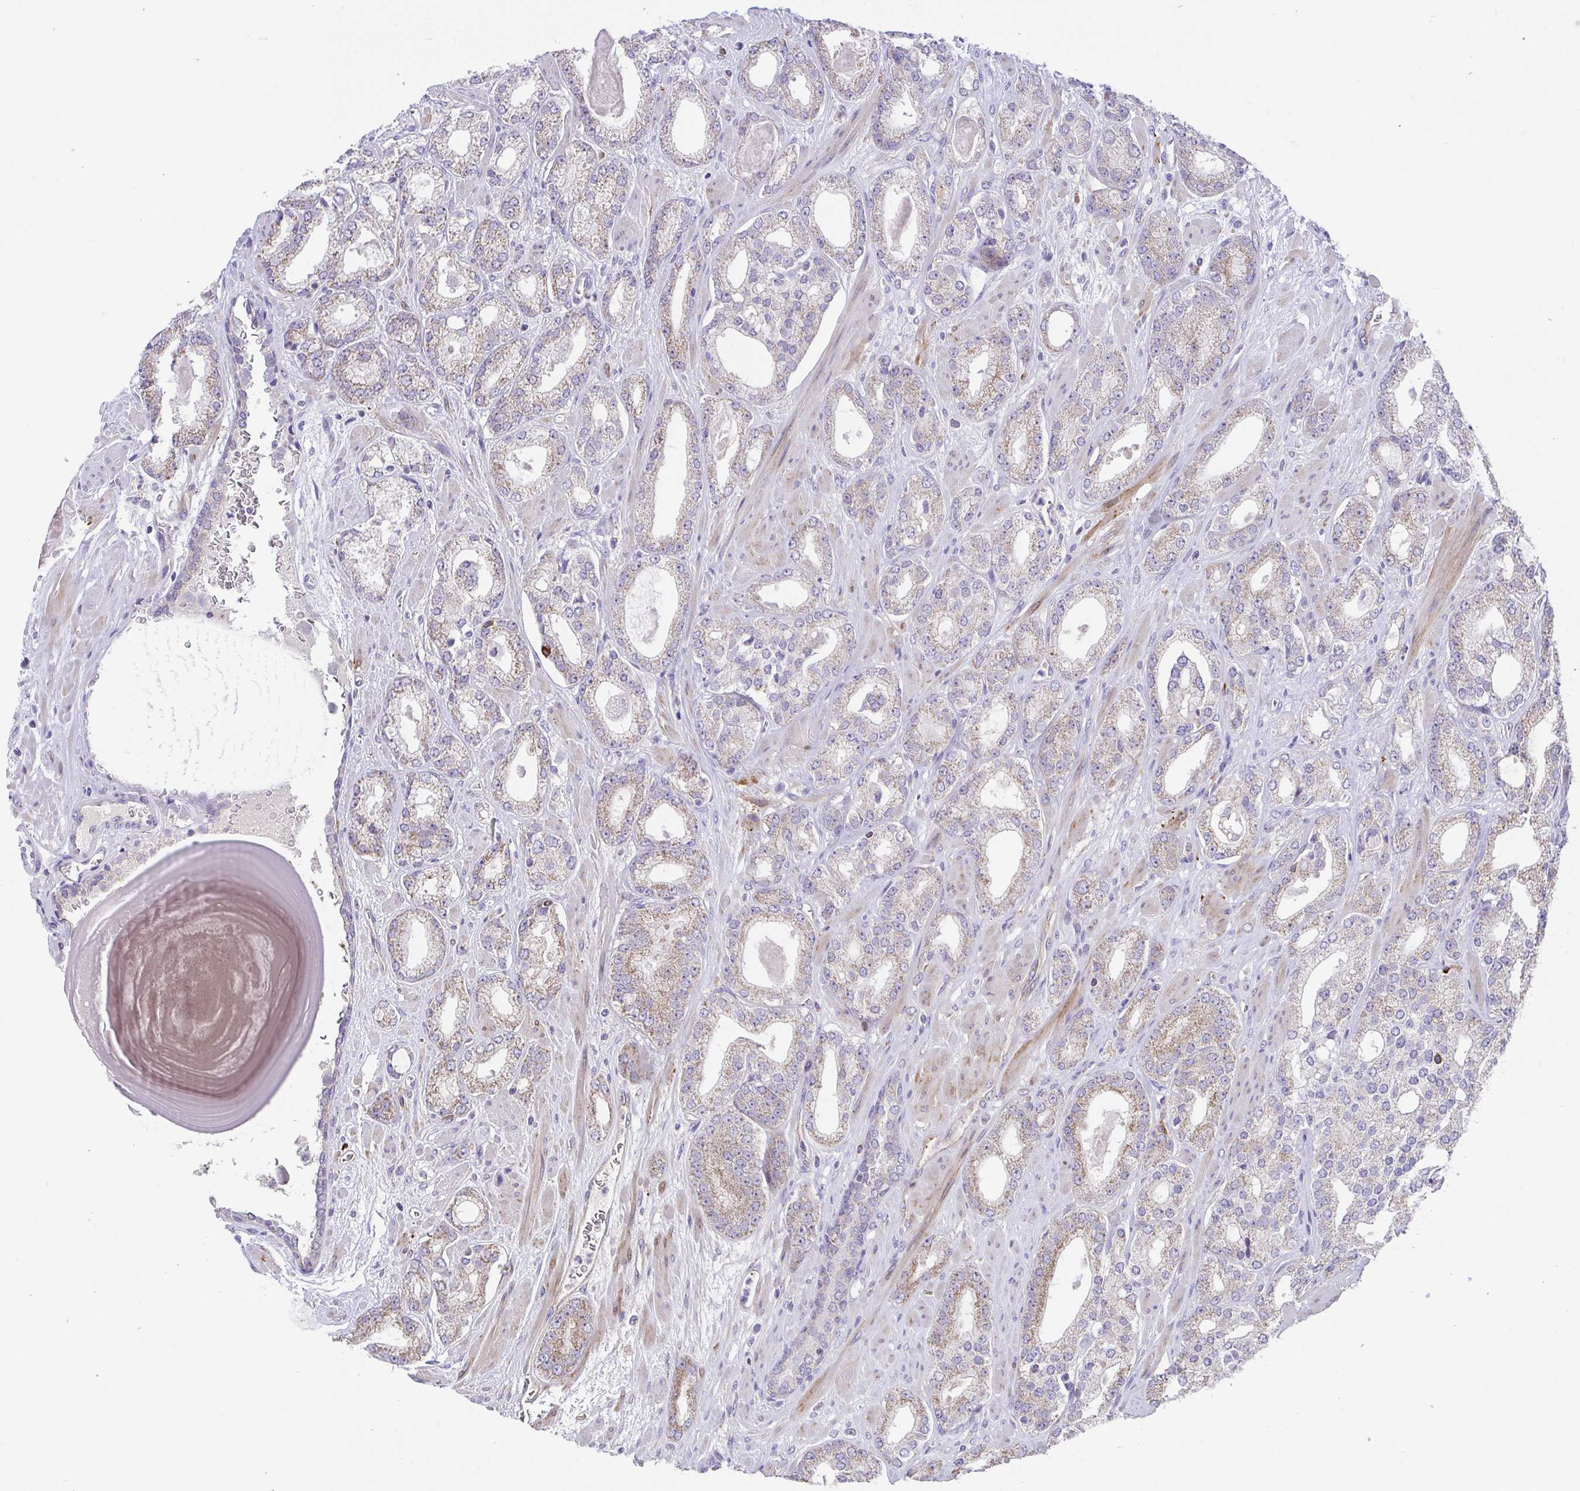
{"staining": {"intensity": "weak", "quantity": "25%-75%", "location": "cytoplasmic/membranous"}, "tissue": "prostate cancer", "cell_type": "Tumor cells", "image_type": "cancer", "snomed": [{"axis": "morphology", "description": "Adenocarcinoma, High grade"}, {"axis": "topography", "description": "Prostate"}], "caption": "Brown immunohistochemical staining in human adenocarcinoma (high-grade) (prostate) shows weak cytoplasmic/membranous expression in about 25%-75% of tumor cells.", "gene": "SLC13A1", "patient": {"sex": "male", "age": 64}}